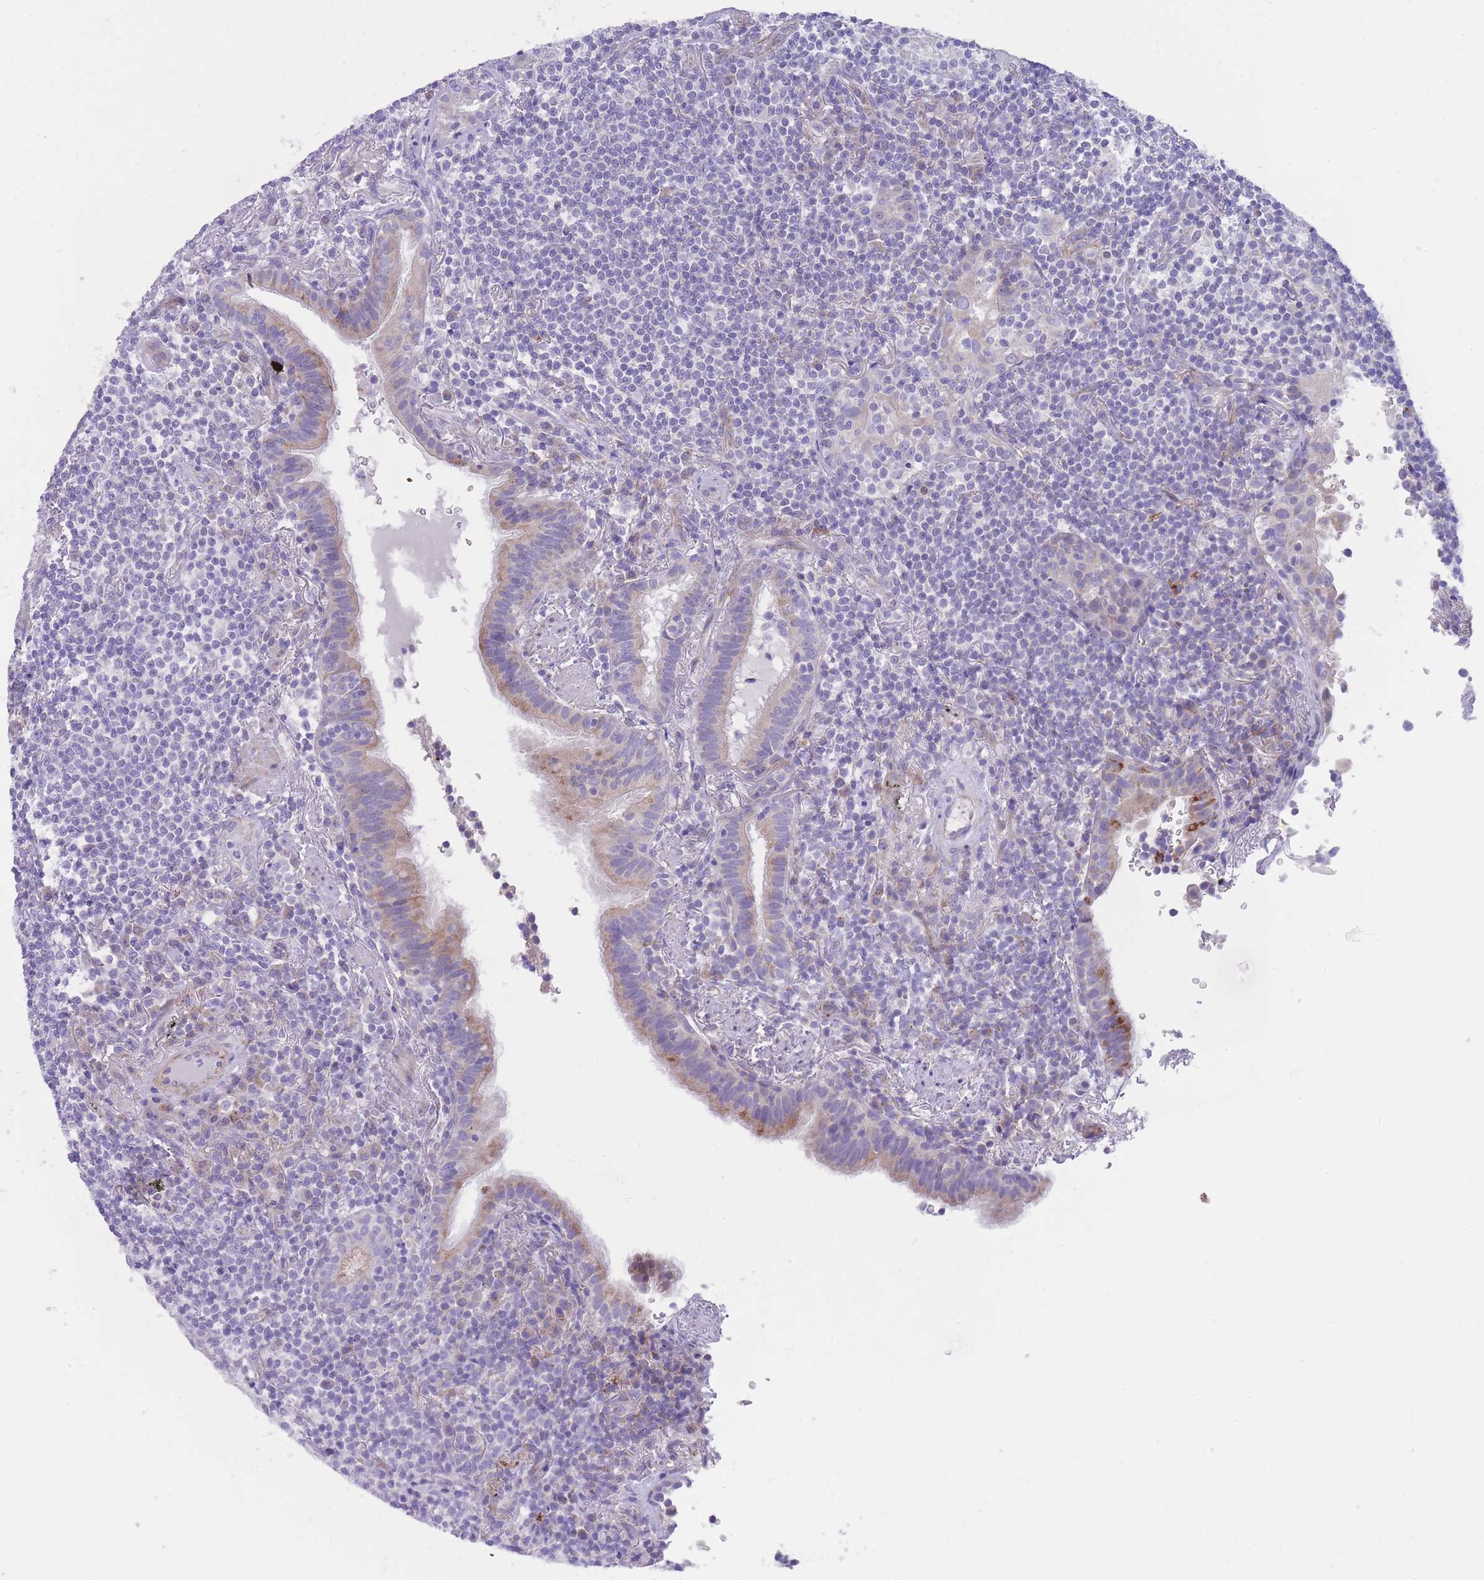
{"staining": {"intensity": "negative", "quantity": "none", "location": "none"}, "tissue": "lymphoma", "cell_type": "Tumor cells", "image_type": "cancer", "snomed": [{"axis": "morphology", "description": "Malignant lymphoma, non-Hodgkin's type, Low grade"}, {"axis": "topography", "description": "Lung"}], "caption": "Immunohistochemical staining of human lymphoma shows no significant staining in tumor cells.", "gene": "QTRT1", "patient": {"sex": "female", "age": 71}}